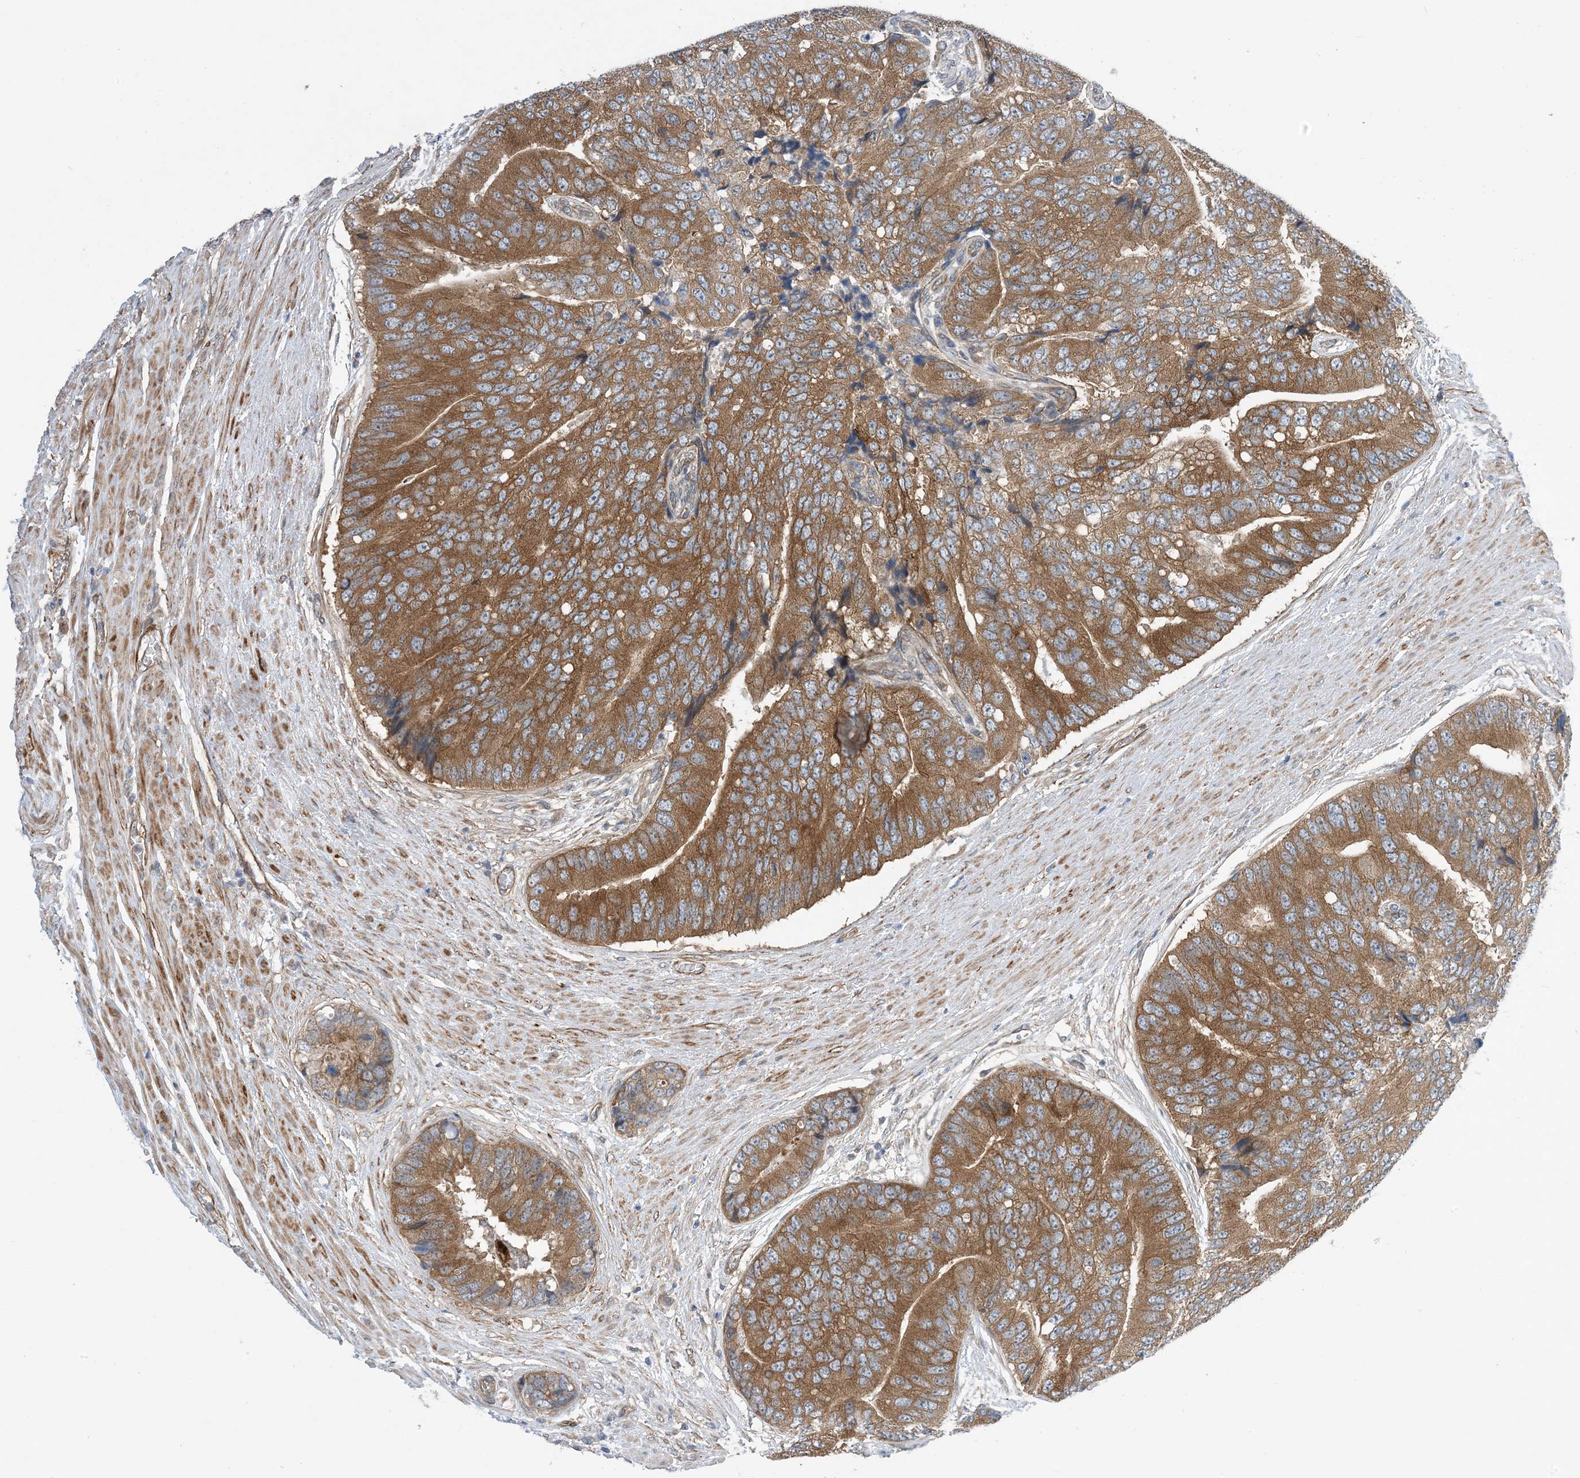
{"staining": {"intensity": "strong", "quantity": ">75%", "location": "cytoplasmic/membranous"}, "tissue": "prostate cancer", "cell_type": "Tumor cells", "image_type": "cancer", "snomed": [{"axis": "morphology", "description": "Adenocarcinoma, High grade"}, {"axis": "topography", "description": "Prostate"}], "caption": "This photomicrograph demonstrates immunohistochemistry staining of human prostate cancer (adenocarcinoma (high-grade)), with high strong cytoplasmic/membranous staining in approximately >75% of tumor cells.", "gene": "EHBP1", "patient": {"sex": "male", "age": 70}}